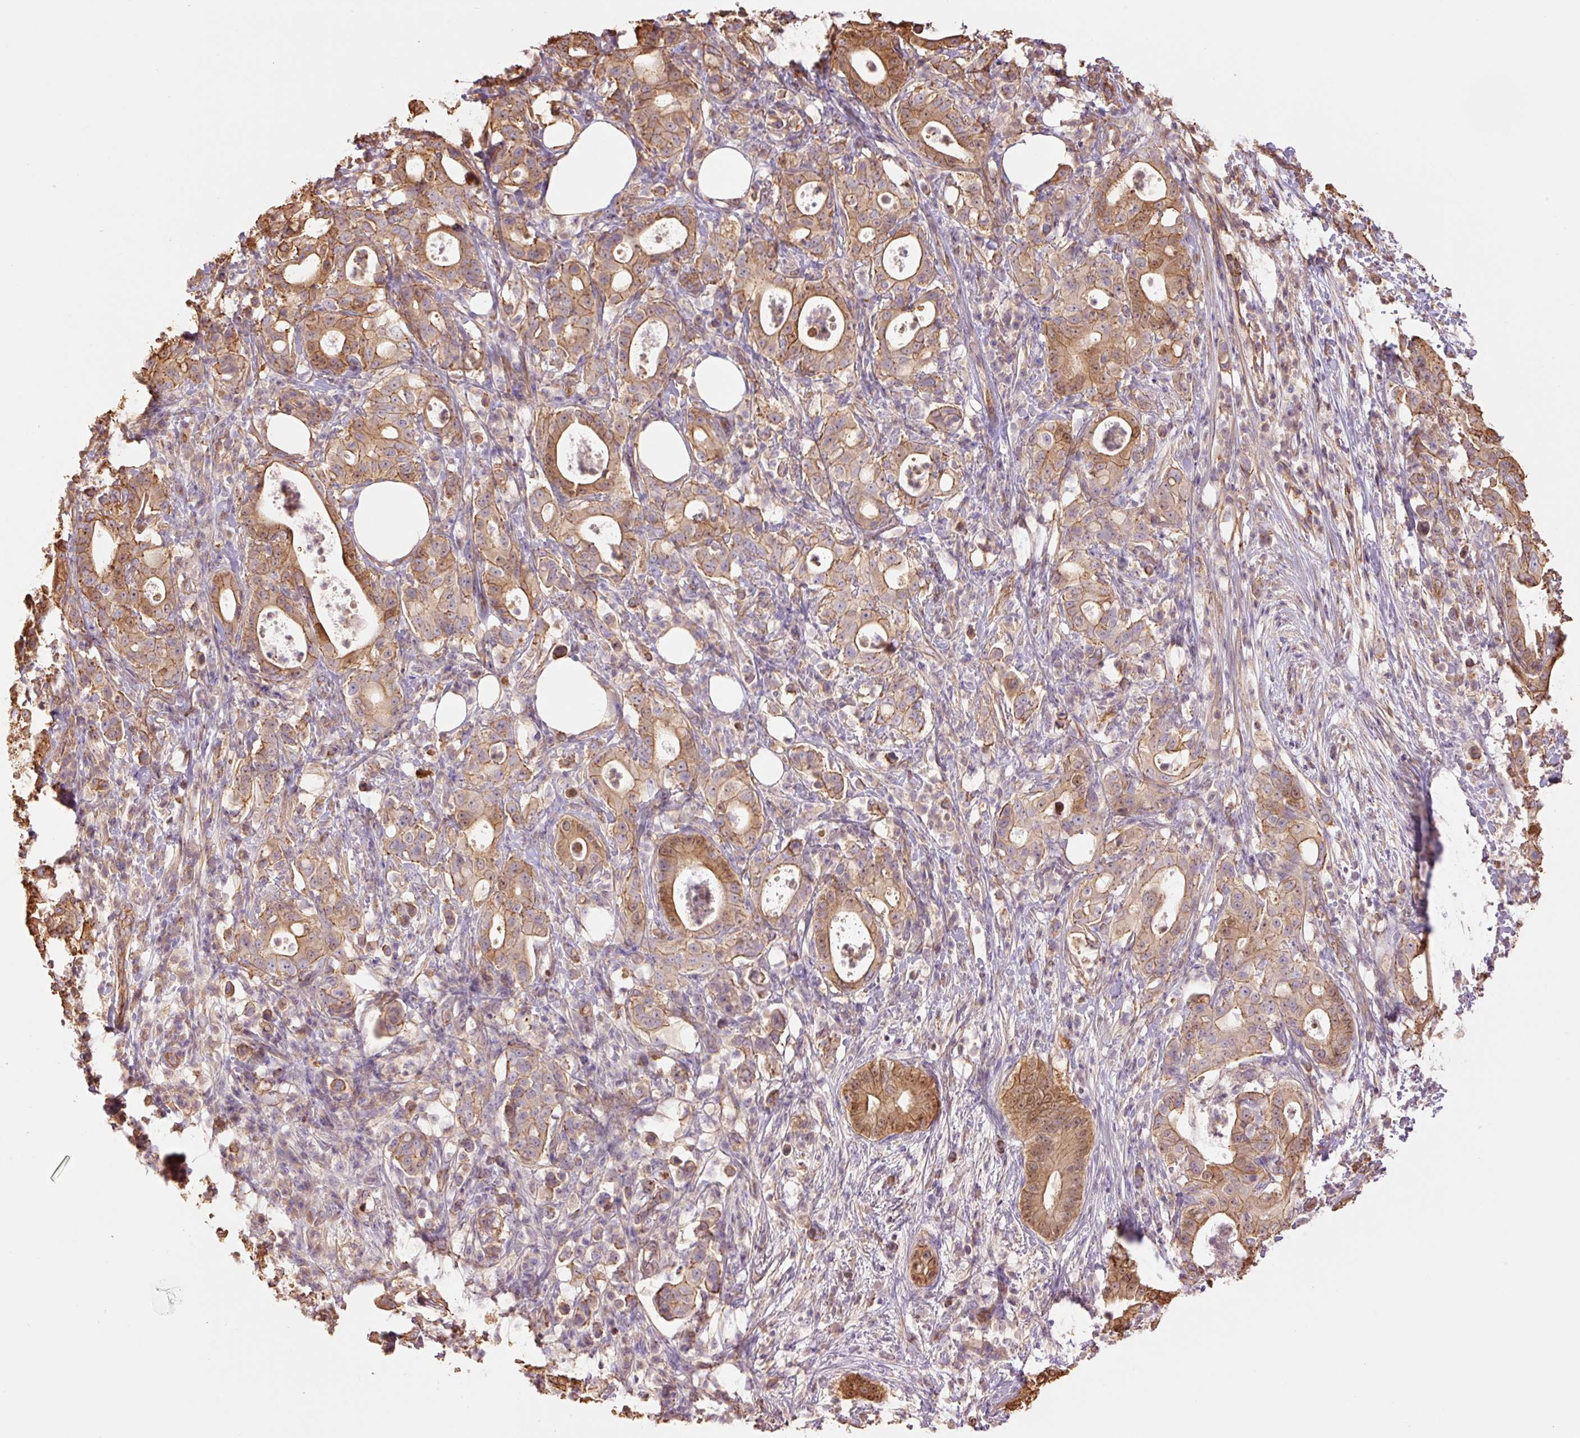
{"staining": {"intensity": "moderate", "quantity": ">75%", "location": "cytoplasmic/membranous"}, "tissue": "pancreatic cancer", "cell_type": "Tumor cells", "image_type": "cancer", "snomed": [{"axis": "morphology", "description": "Adenocarcinoma, NOS"}, {"axis": "topography", "description": "Pancreas"}], "caption": "Tumor cells exhibit medium levels of moderate cytoplasmic/membranous expression in about >75% of cells in pancreatic cancer (adenocarcinoma).", "gene": "PPP1R1B", "patient": {"sex": "male", "age": 71}}